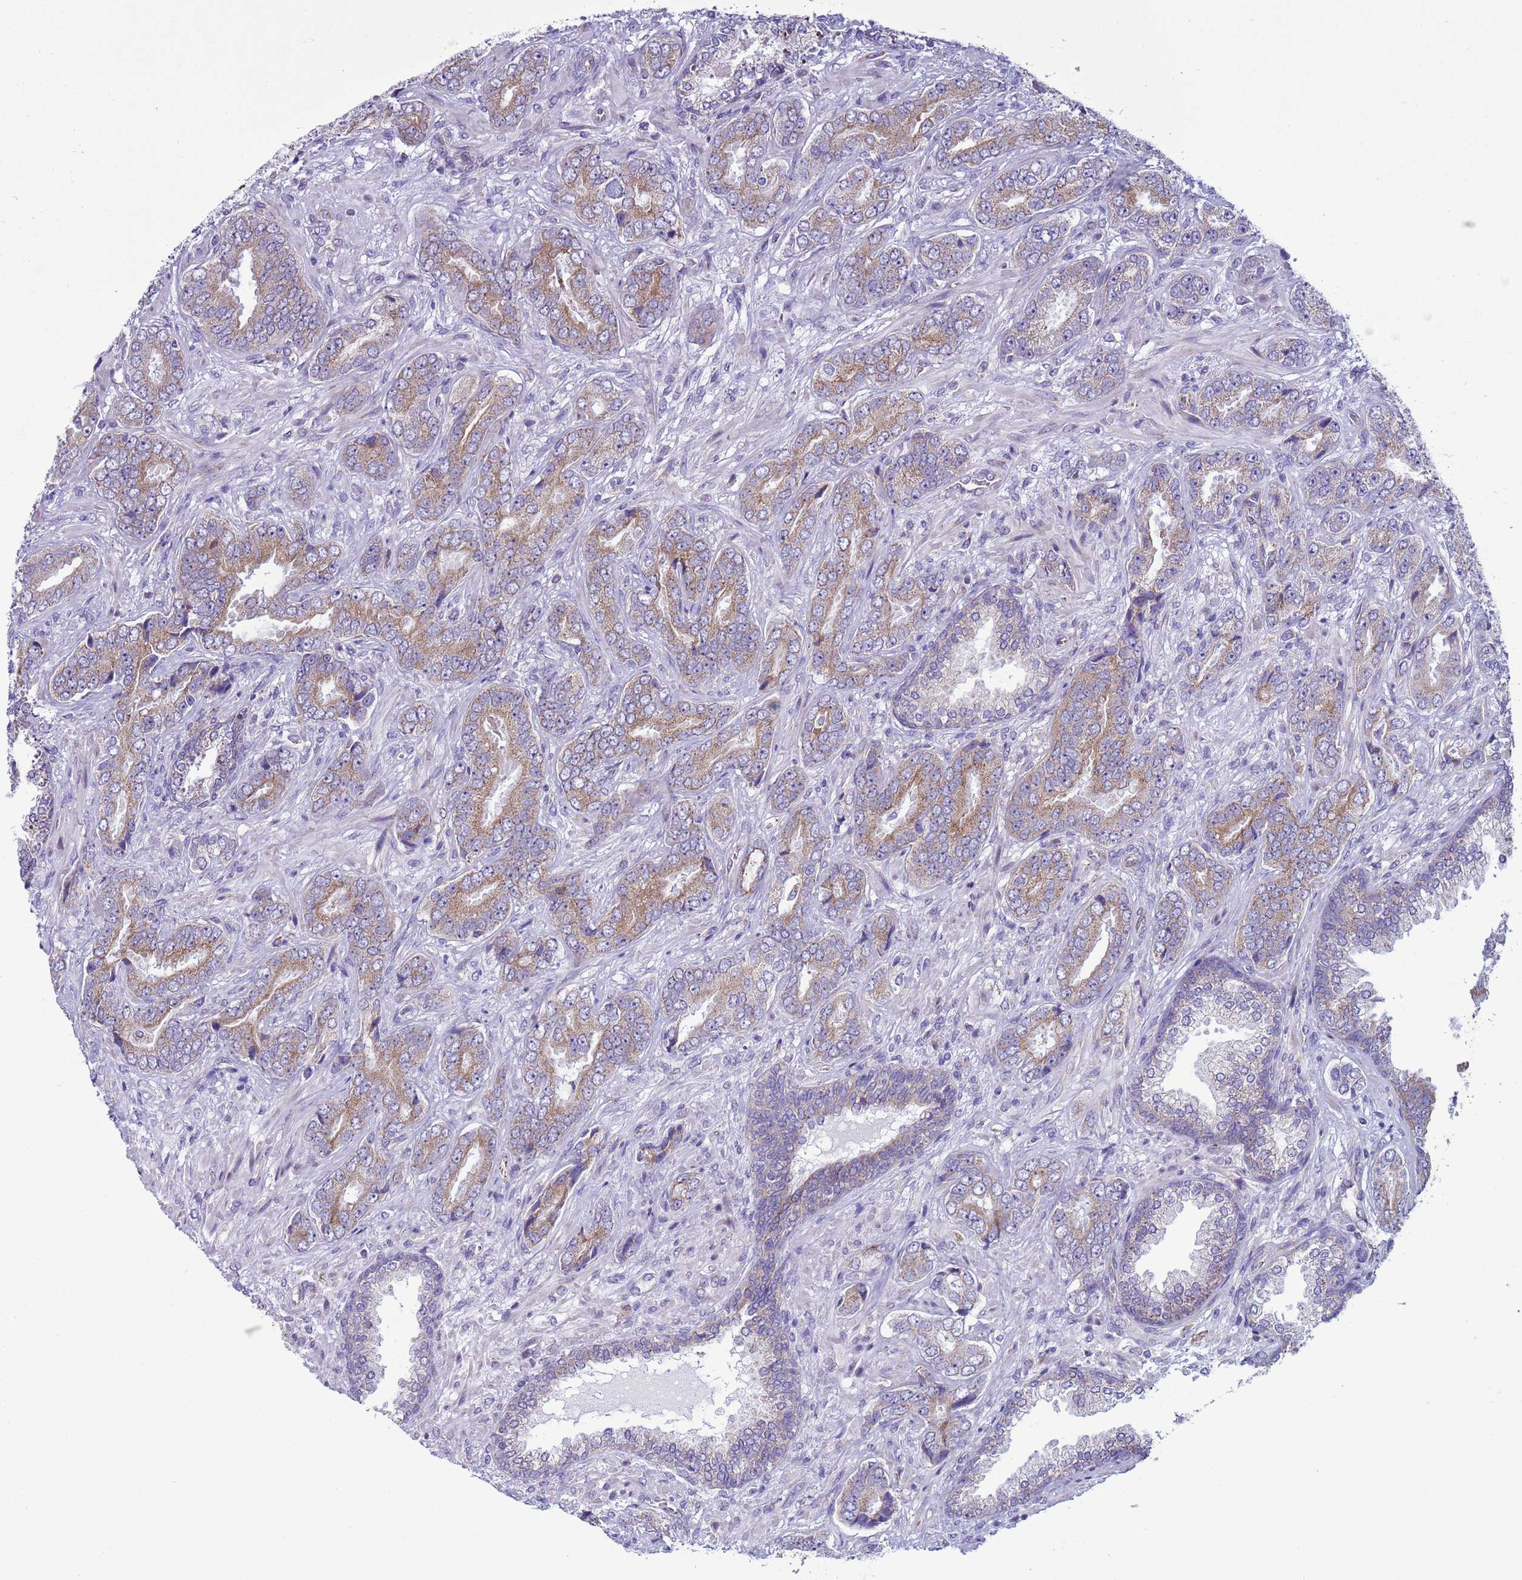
{"staining": {"intensity": "moderate", "quantity": ">75%", "location": "cytoplasmic/membranous"}, "tissue": "prostate cancer", "cell_type": "Tumor cells", "image_type": "cancer", "snomed": [{"axis": "morphology", "description": "Adenocarcinoma, High grade"}, {"axis": "topography", "description": "Prostate"}], "caption": "Prostate adenocarcinoma (high-grade) was stained to show a protein in brown. There is medium levels of moderate cytoplasmic/membranous staining in approximately >75% of tumor cells. (DAB (3,3'-diaminobenzidine) IHC with brightfield microscopy, high magnification).", "gene": "NCALD", "patient": {"sex": "male", "age": 71}}